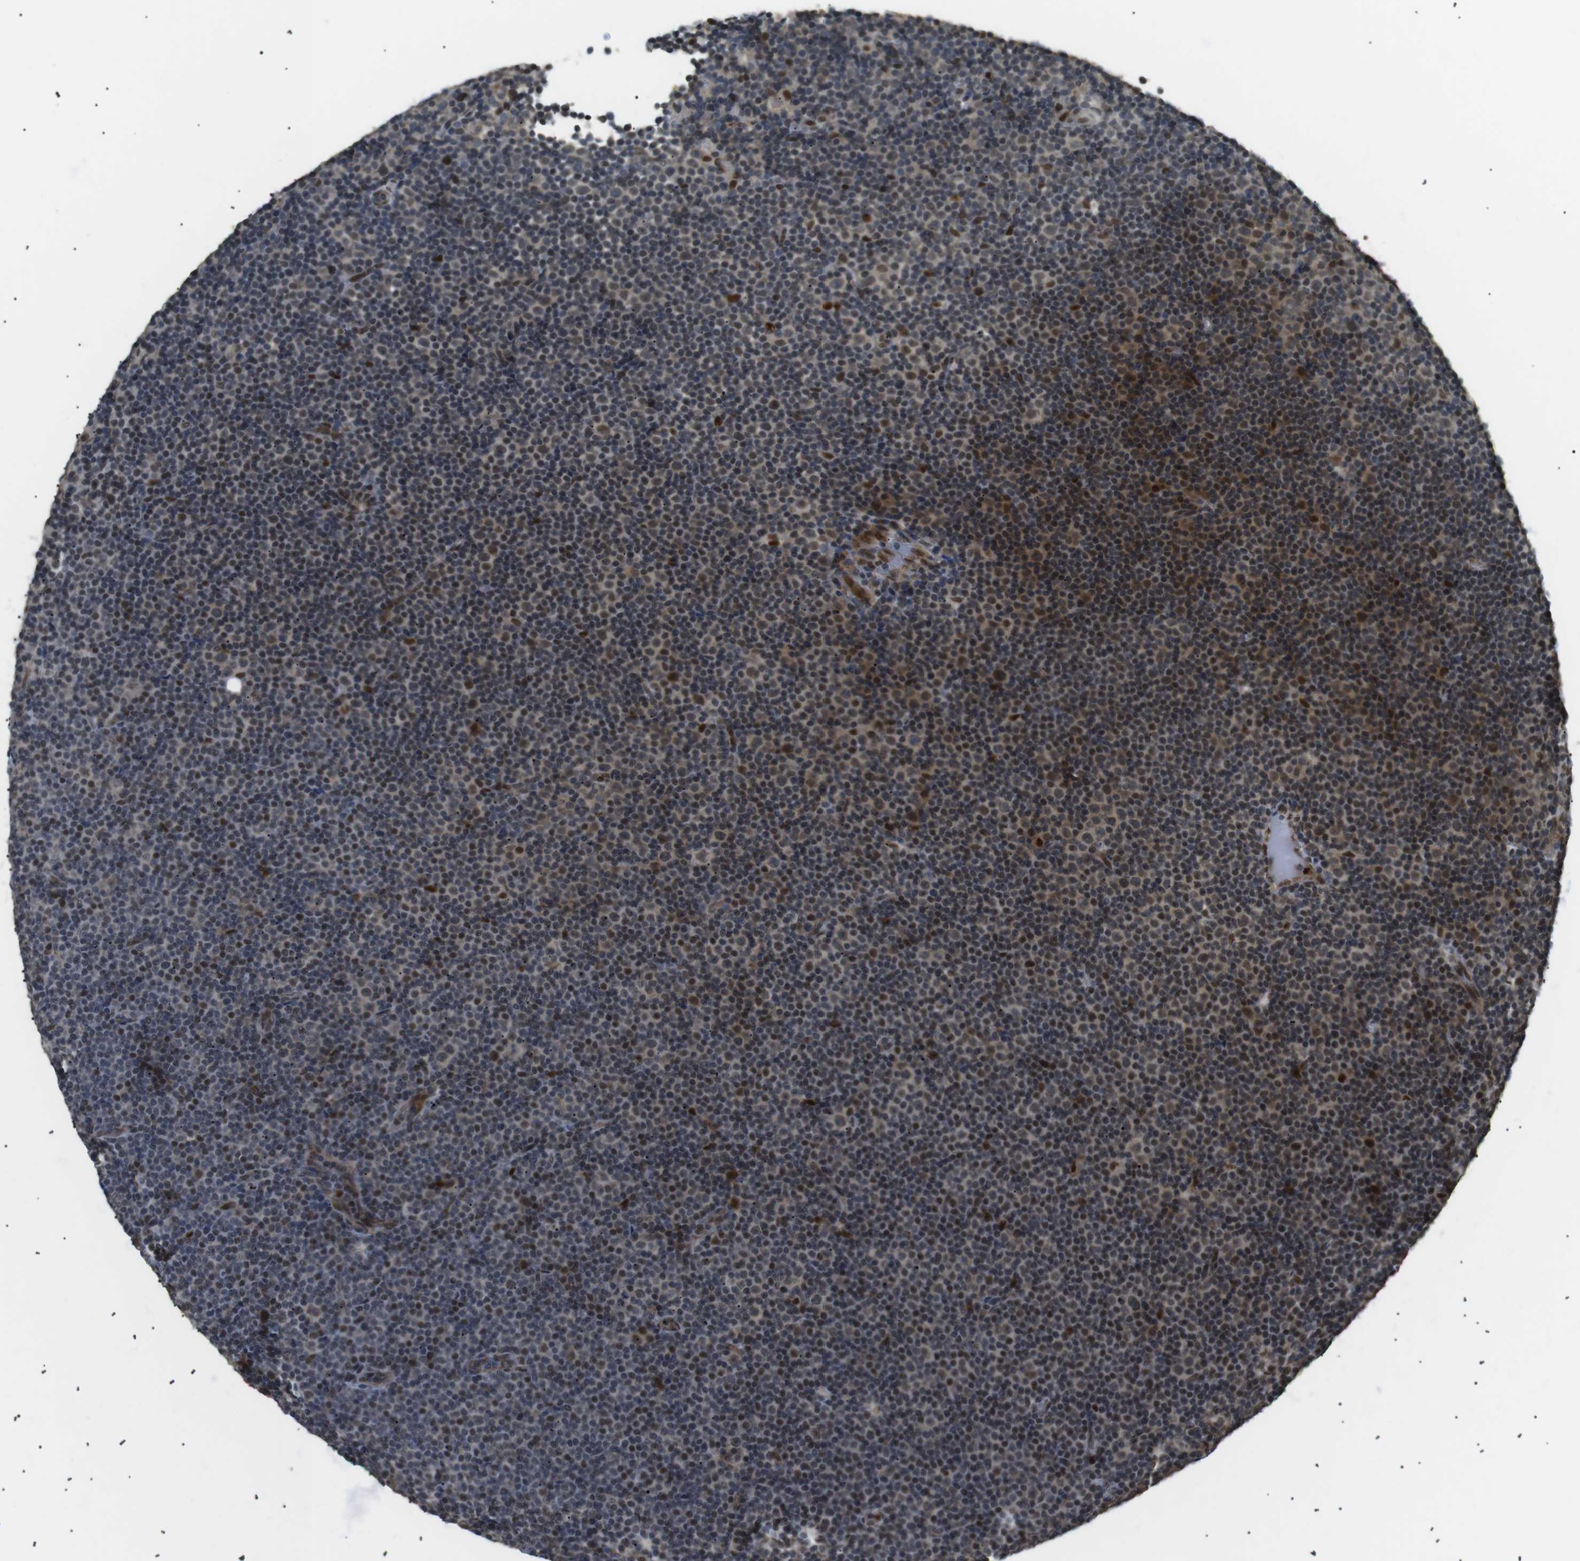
{"staining": {"intensity": "moderate", "quantity": "25%-75%", "location": "nuclear"}, "tissue": "lymphoma", "cell_type": "Tumor cells", "image_type": "cancer", "snomed": [{"axis": "morphology", "description": "Malignant lymphoma, non-Hodgkin's type, Low grade"}, {"axis": "topography", "description": "Lymph node"}], "caption": "Human malignant lymphoma, non-Hodgkin's type (low-grade) stained with a brown dye shows moderate nuclear positive positivity in about 25%-75% of tumor cells.", "gene": "ORAI3", "patient": {"sex": "female", "age": 67}}